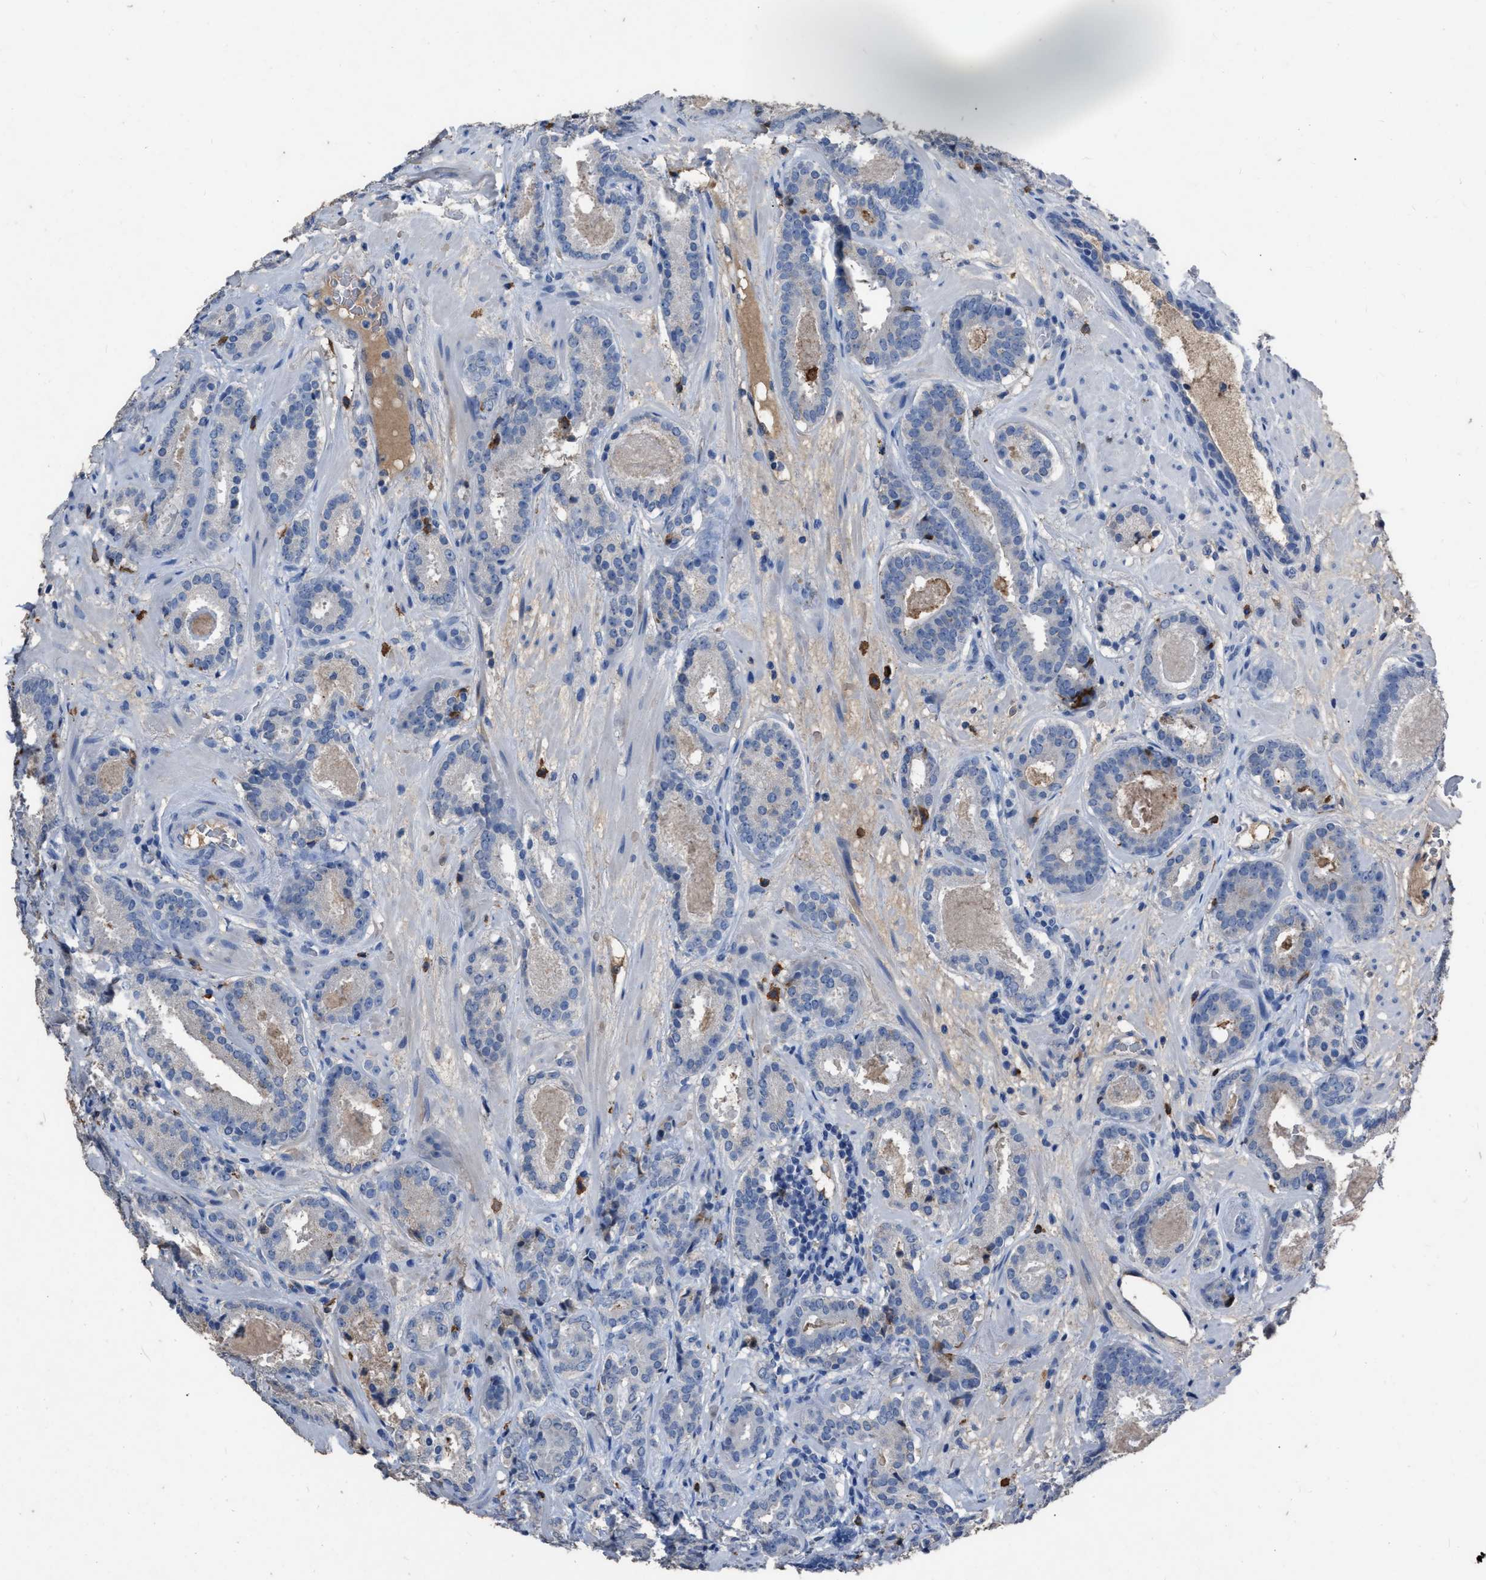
{"staining": {"intensity": "negative", "quantity": "none", "location": "none"}, "tissue": "prostate cancer", "cell_type": "Tumor cells", "image_type": "cancer", "snomed": [{"axis": "morphology", "description": "Adenocarcinoma, Low grade"}, {"axis": "topography", "description": "Prostate"}], "caption": "Histopathology image shows no protein positivity in tumor cells of low-grade adenocarcinoma (prostate) tissue.", "gene": "HABP2", "patient": {"sex": "male", "age": 69}}